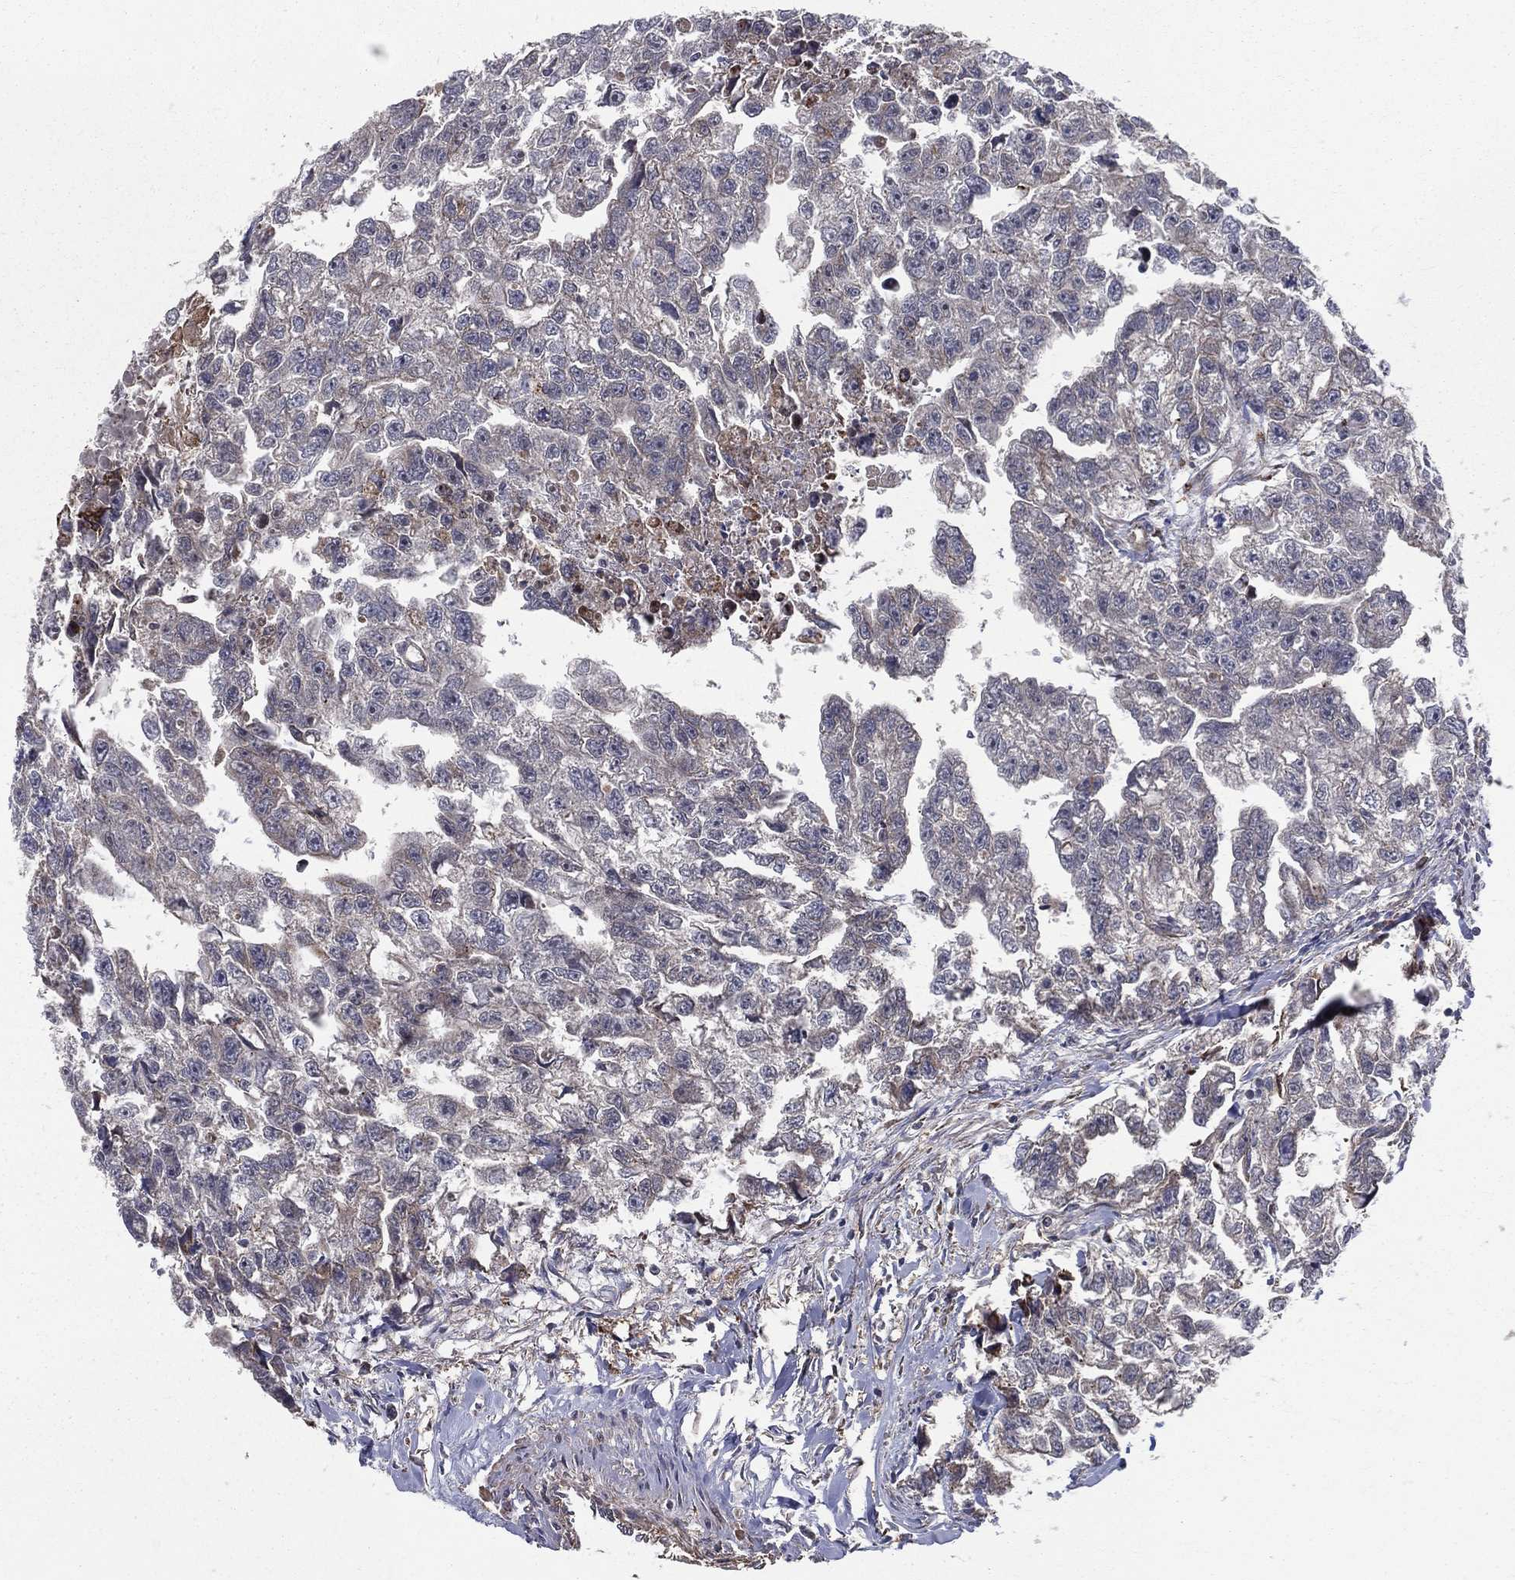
{"staining": {"intensity": "negative", "quantity": "none", "location": "none"}, "tissue": "testis cancer", "cell_type": "Tumor cells", "image_type": "cancer", "snomed": [{"axis": "morphology", "description": "Carcinoma, Embryonal, NOS"}, {"axis": "morphology", "description": "Teratoma, malignant, NOS"}, {"axis": "topography", "description": "Testis"}], "caption": "Teratoma (malignant) (testis) stained for a protein using immunohistochemistry displays no expression tumor cells.", "gene": "MIX23", "patient": {"sex": "male", "age": 44}}